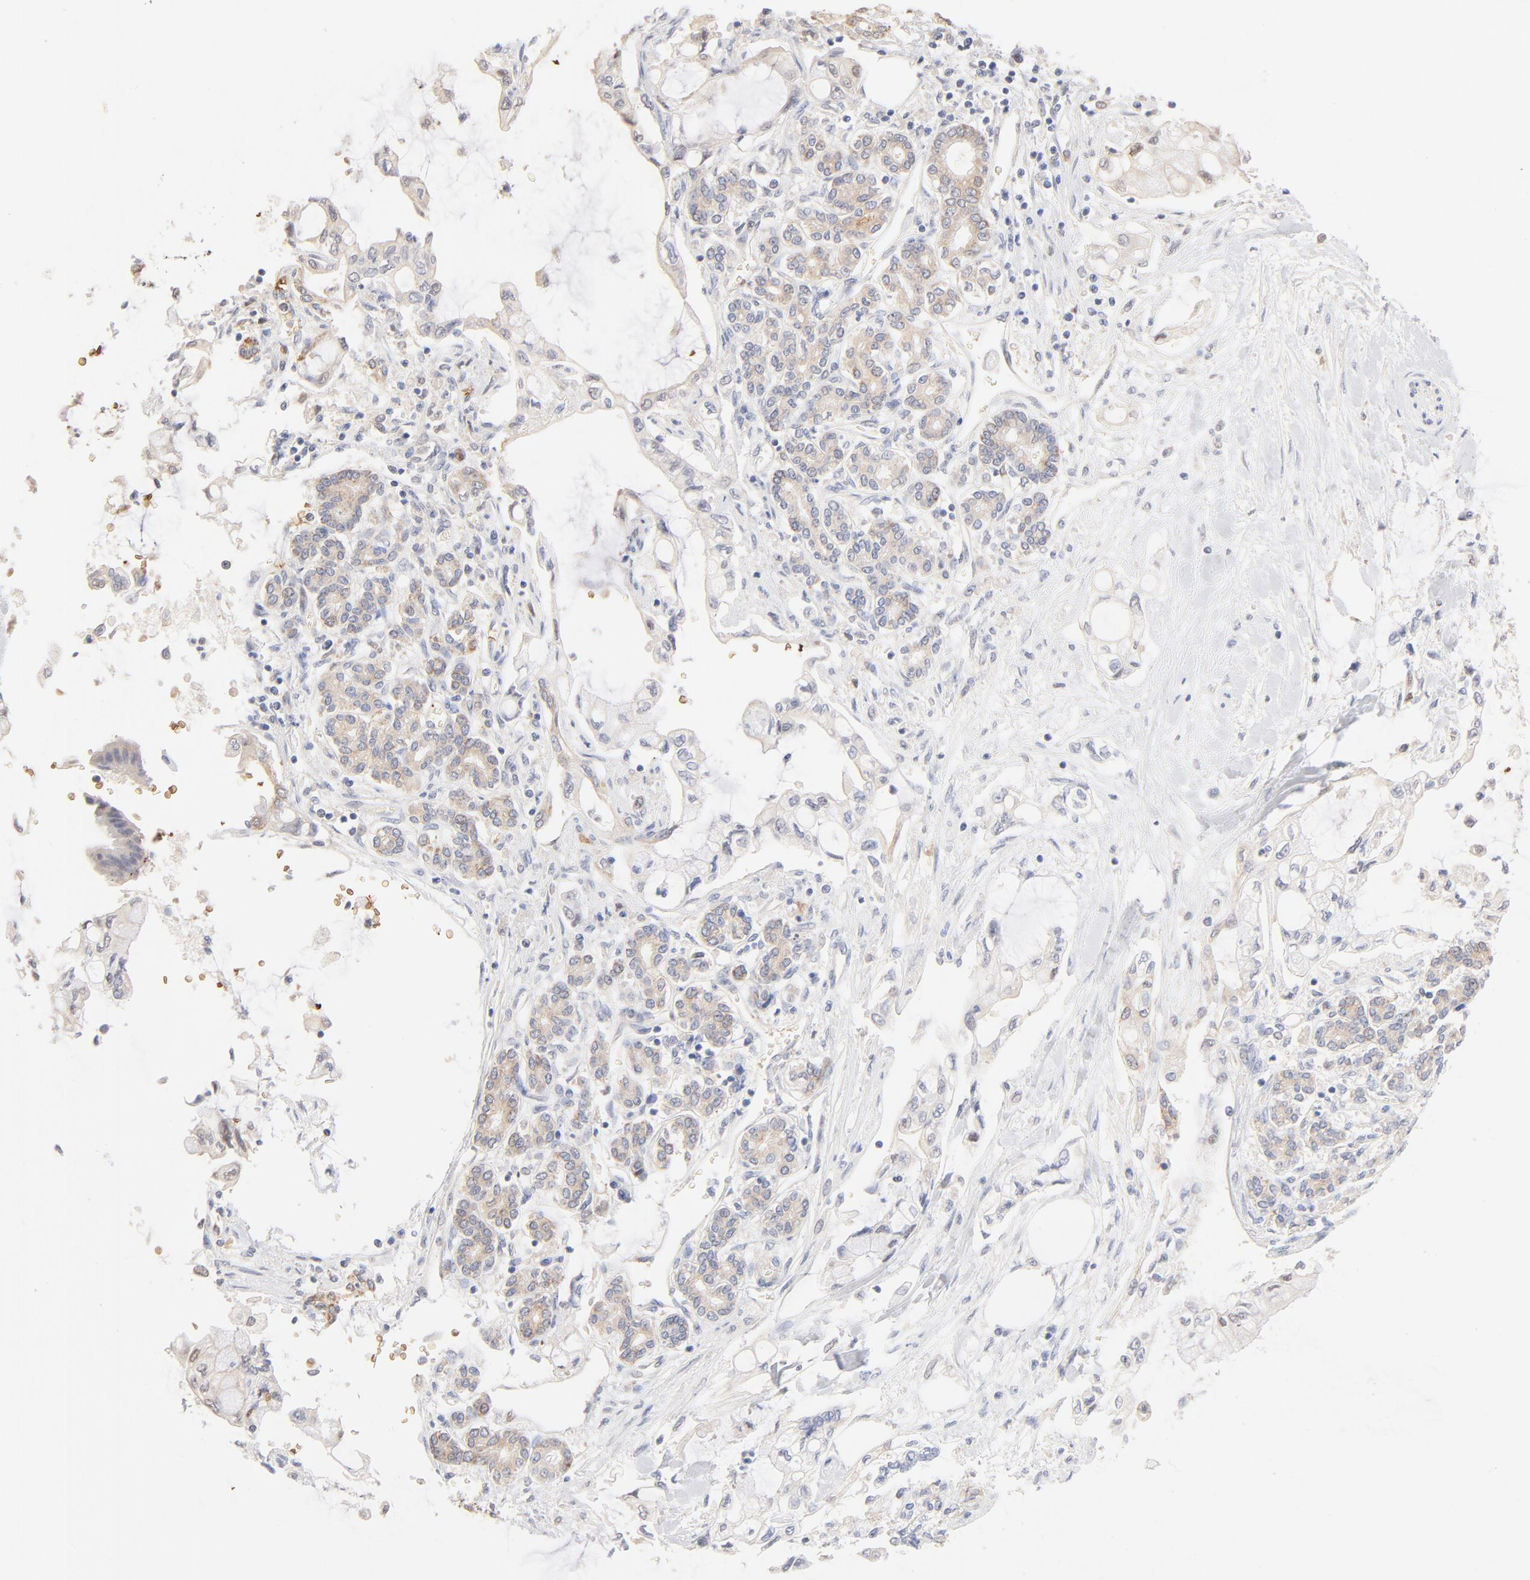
{"staining": {"intensity": "weak", "quantity": ">75%", "location": "cytoplasmic/membranous"}, "tissue": "pancreatic cancer", "cell_type": "Tumor cells", "image_type": "cancer", "snomed": [{"axis": "morphology", "description": "Adenocarcinoma, NOS"}, {"axis": "topography", "description": "Pancreas"}], "caption": "Immunohistochemical staining of pancreatic cancer shows weak cytoplasmic/membranous protein positivity in approximately >75% of tumor cells. Immunohistochemistry stains the protein of interest in brown and the nuclei are stained blue.", "gene": "SPTB", "patient": {"sex": "female", "age": 70}}